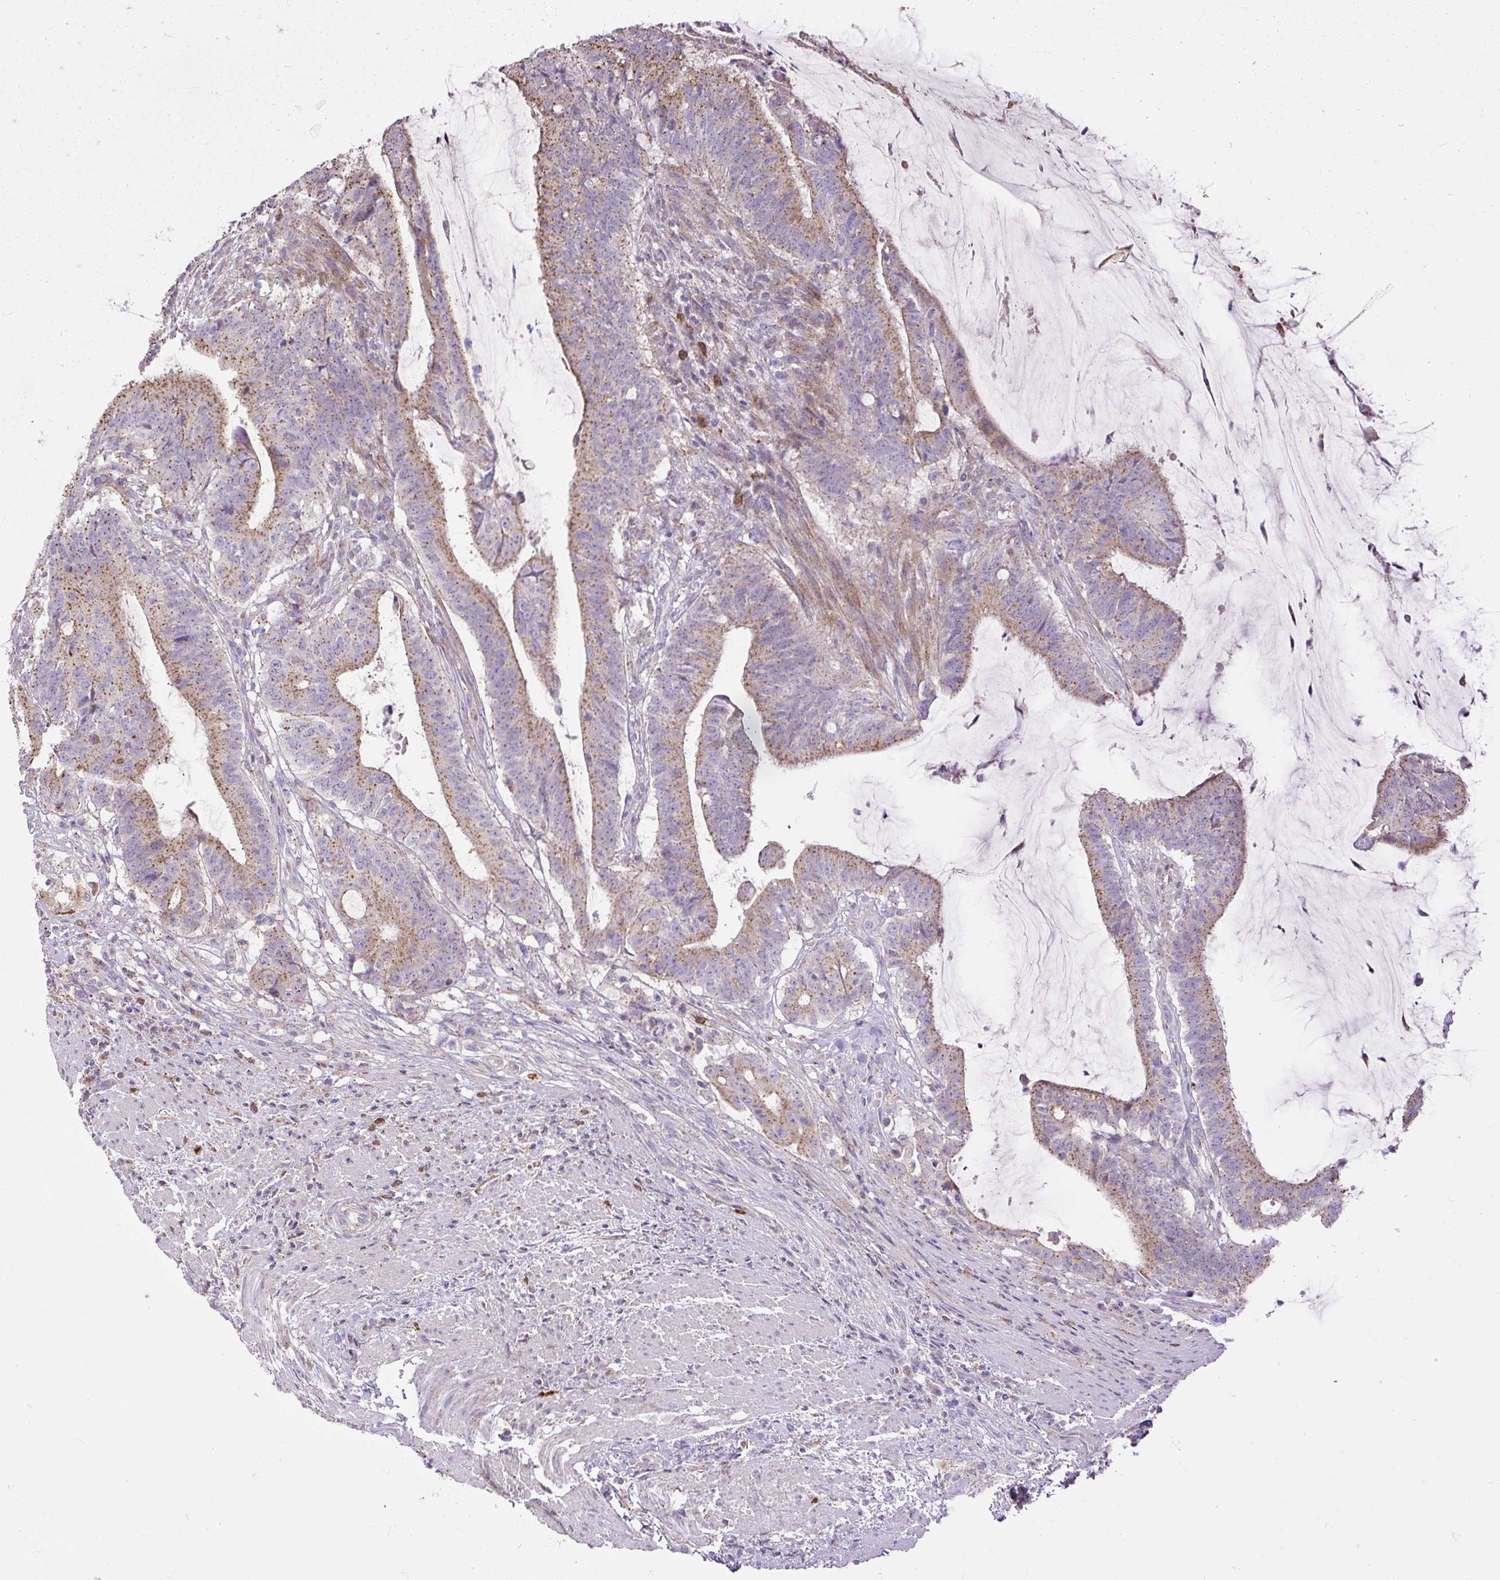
{"staining": {"intensity": "moderate", "quantity": ">75%", "location": "cytoplasmic/membranous"}, "tissue": "colorectal cancer", "cell_type": "Tumor cells", "image_type": "cancer", "snomed": [{"axis": "morphology", "description": "Adenocarcinoma, NOS"}, {"axis": "topography", "description": "Colon"}], "caption": "Colorectal cancer was stained to show a protein in brown. There is medium levels of moderate cytoplasmic/membranous staining in approximately >75% of tumor cells. (Stains: DAB (3,3'-diaminobenzidine) in brown, nuclei in blue, Microscopy: brightfield microscopy at high magnification).", "gene": "CFAP47", "patient": {"sex": "female", "age": 43}}